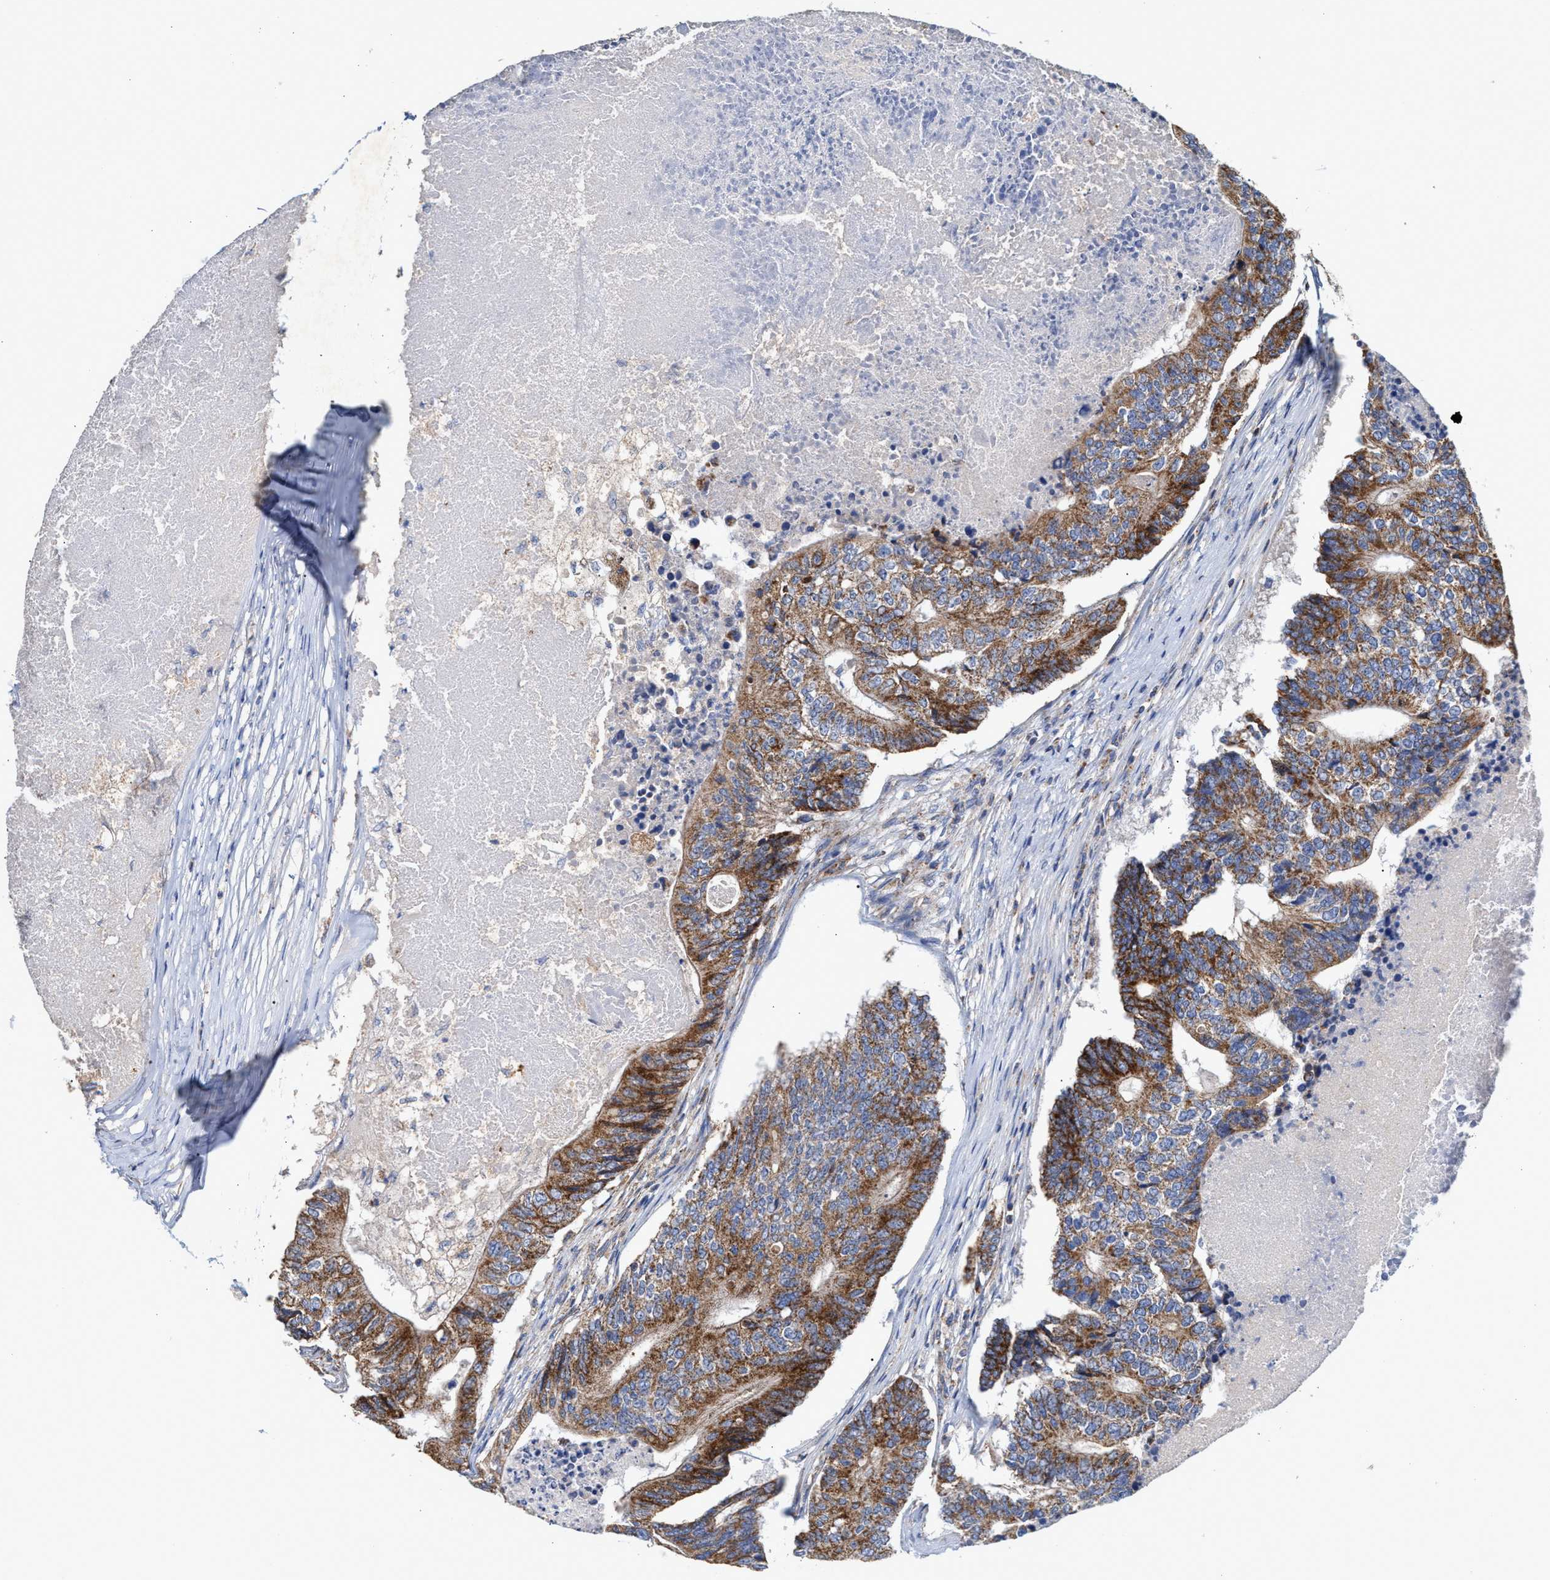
{"staining": {"intensity": "moderate", "quantity": ">75%", "location": "cytoplasmic/membranous"}, "tissue": "colorectal cancer", "cell_type": "Tumor cells", "image_type": "cancer", "snomed": [{"axis": "morphology", "description": "Adenocarcinoma, NOS"}, {"axis": "topography", "description": "Colon"}], "caption": "This is an image of immunohistochemistry (IHC) staining of colorectal adenocarcinoma, which shows moderate positivity in the cytoplasmic/membranous of tumor cells.", "gene": "MECR", "patient": {"sex": "female", "age": 67}}